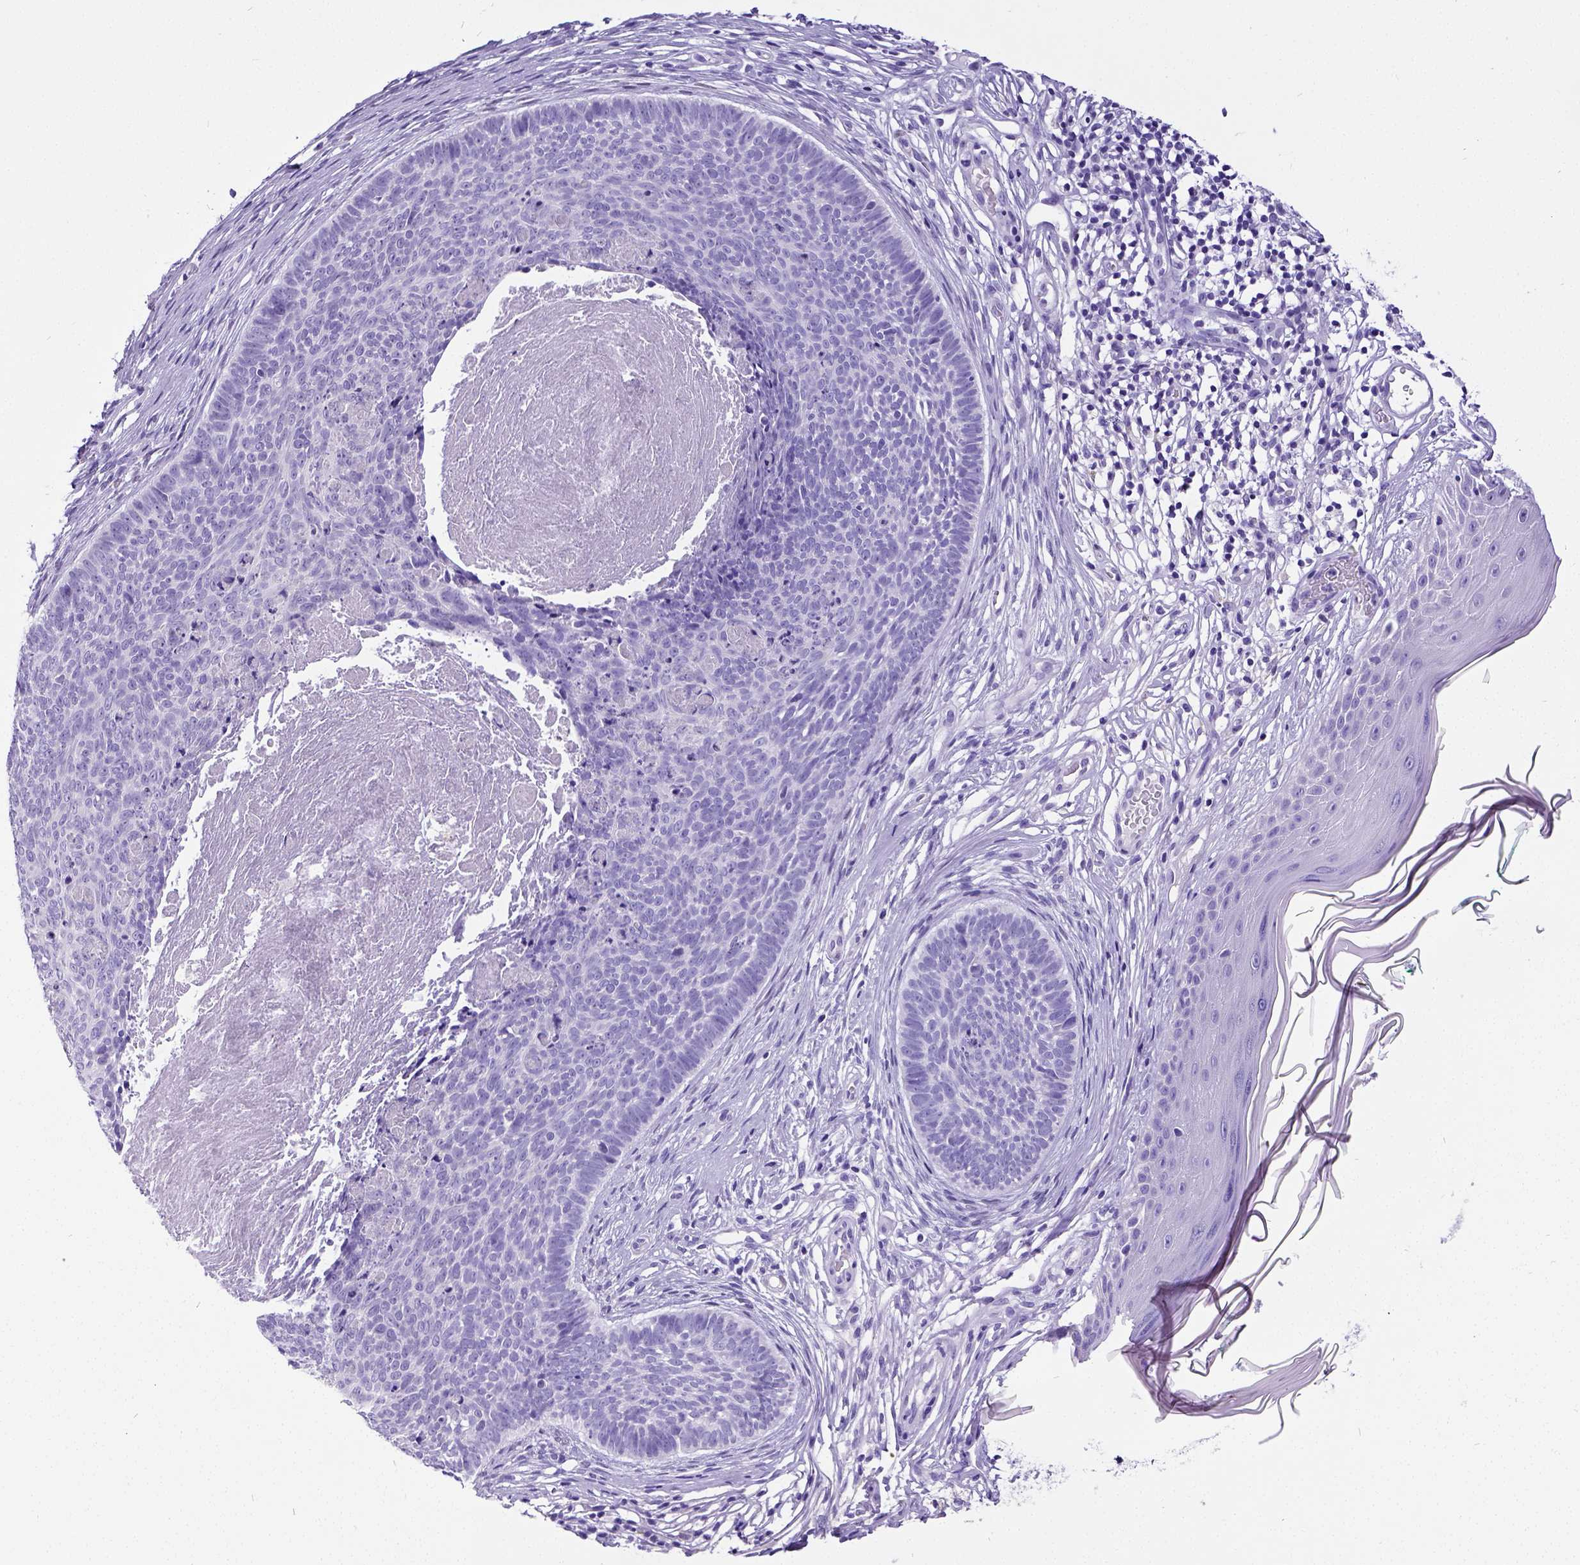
{"staining": {"intensity": "negative", "quantity": "none", "location": "none"}, "tissue": "skin cancer", "cell_type": "Tumor cells", "image_type": "cancer", "snomed": [{"axis": "morphology", "description": "Basal cell carcinoma"}, {"axis": "topography", "description": "Skin"}], "caption": "Immunohistochemistry (IHC) of skin cancer demonstrates no positivity in tumor cells. The staining is performed using DAB (3,3'-diaminobenzidine) brown chromogen with nuclei counter-stained in using hematoxylin.", "gene": "SATB2", "patient": {"sex": "male", "age": 85}}